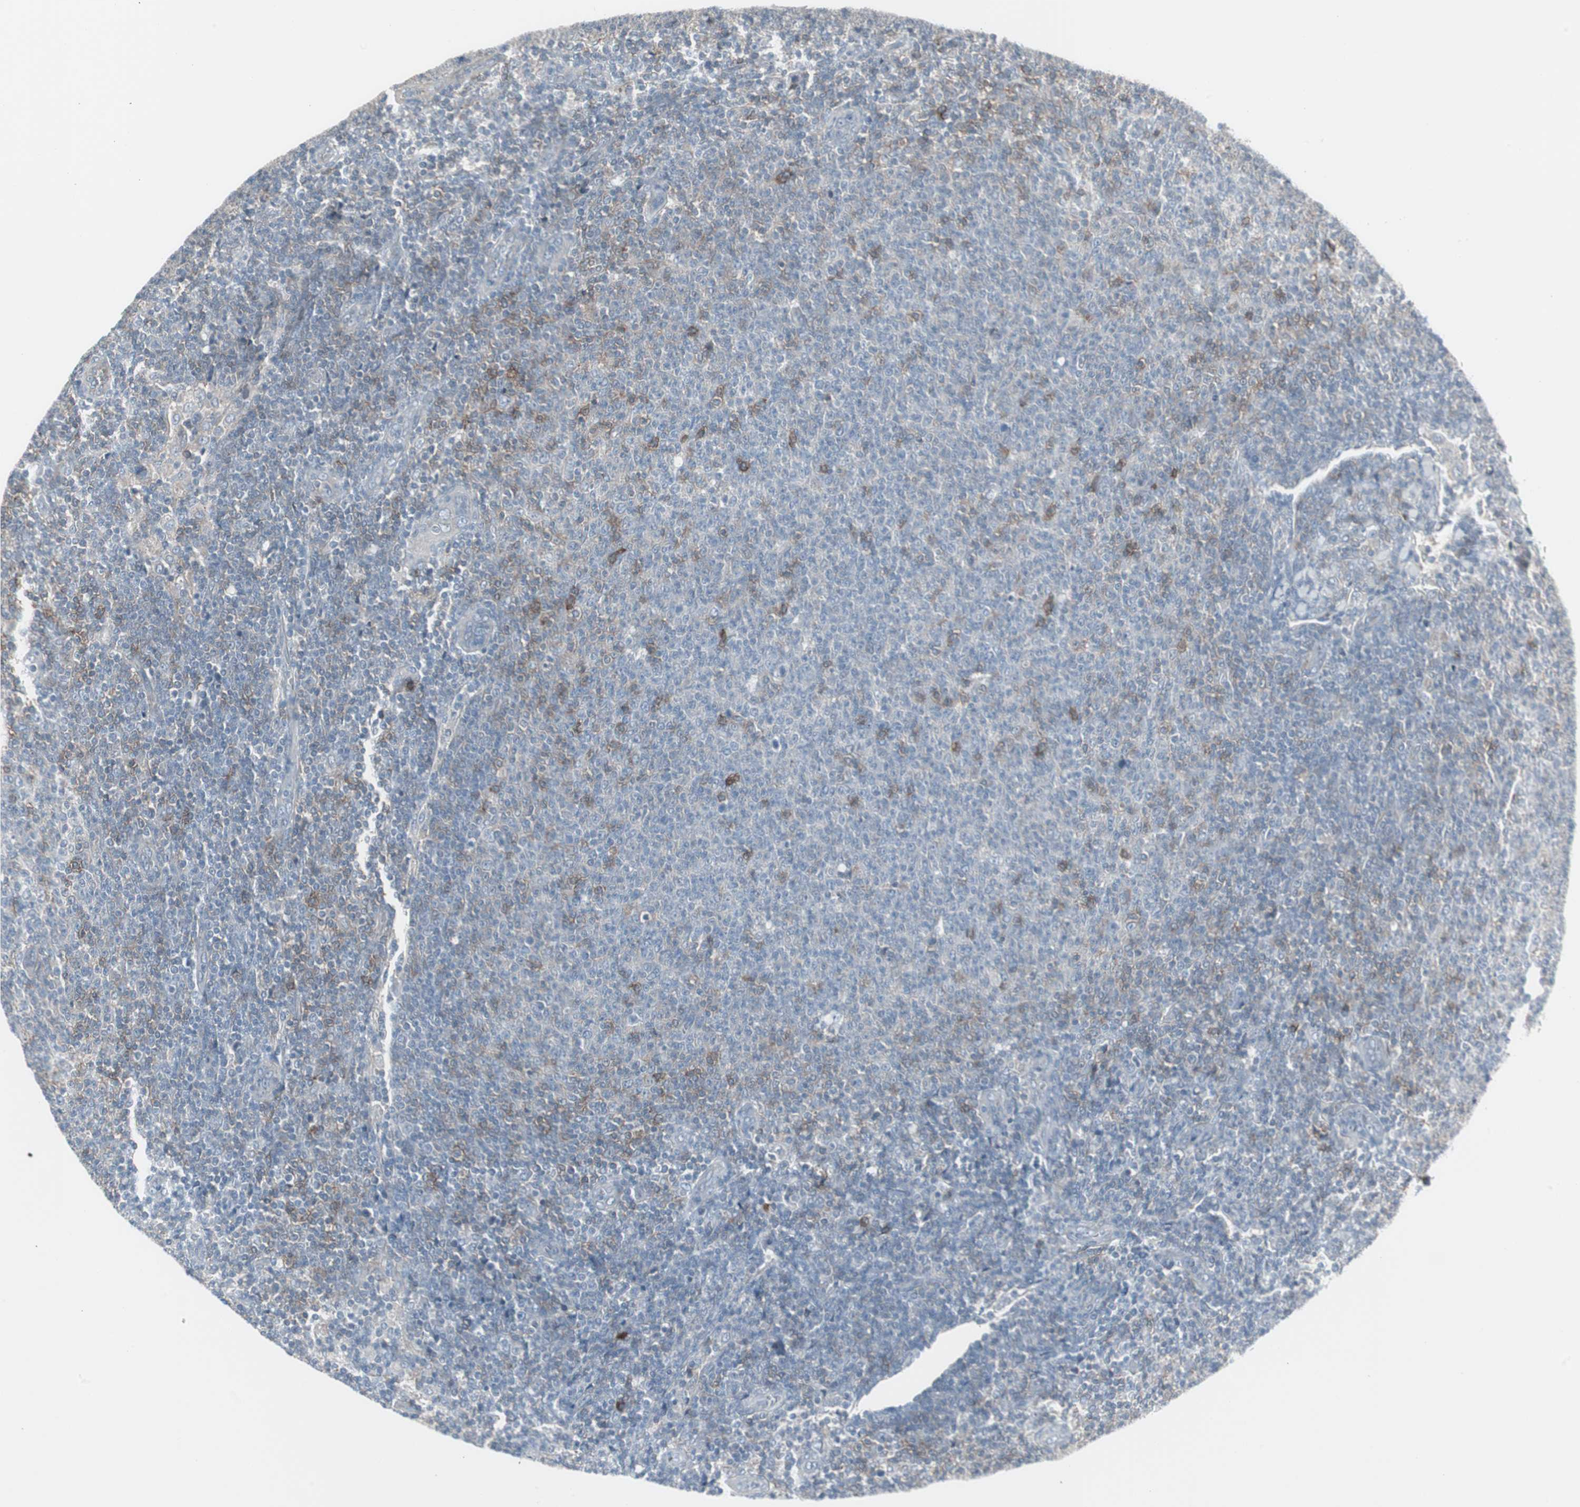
{"staining": {"intensity": "weak", "quantity": "<25%", "location": "cytoplasmic/membranous"}, "tissue": "lymphoma", "cell_type": "Tumor cells", "image_type": "cancer", "snomed": [{"axis": "morphology", "description": "Malignant lymphoma, non-Hodgkin's type, Low grade"}, {"axis": "topography", "description": "Lymph node"}], "caption": "Low-grade malignant lymphoma, non-Hodgkin's type was stained to show a protein in brown. There is no significant positivity in tumor cells.", "gene": "ZSCAN32", "patient": {"sex": "male", "age": 66}}